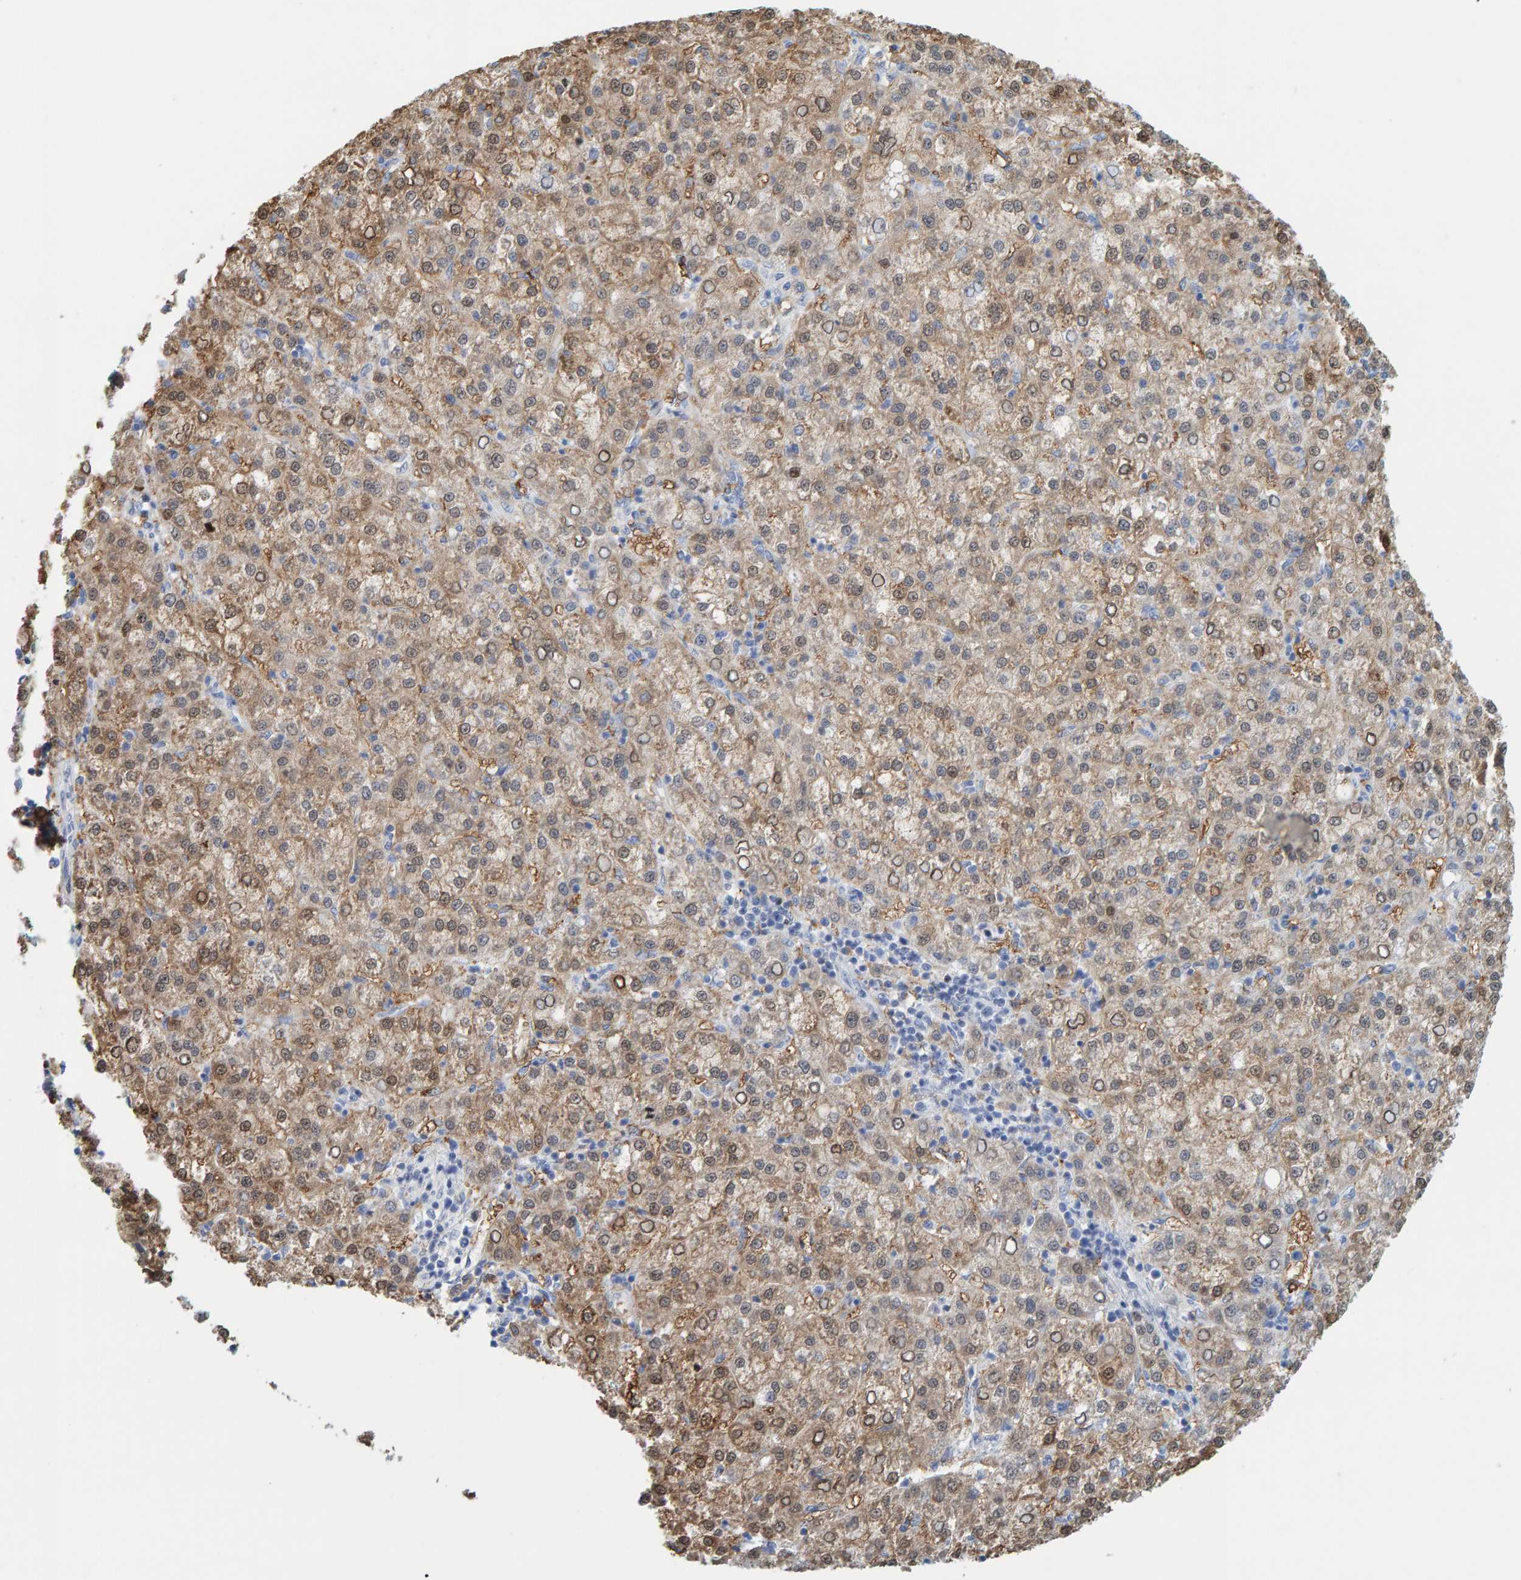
{"staining": {"intensity": "moderate", "quantity": ">75%", "location": "cytoplasmic/membranous,nuclear"}, "tissue": "liver cancer", "cell_type": "Tumor cells", "image_type": "cancer", "snomed": [{"axis": "morphology", "description": "Carcinoma, Hepatocellular, NOS"}, {"axis": "topography", "description": "Liver"}], "caption": "A photomicrograph of liver cancer stained for a protein shows moderate cytoplasmic/membranous and nuclear brown staining in tumor cells.", "gene": "KLHL11", "patient": {"sex": "female", "age": 58}}